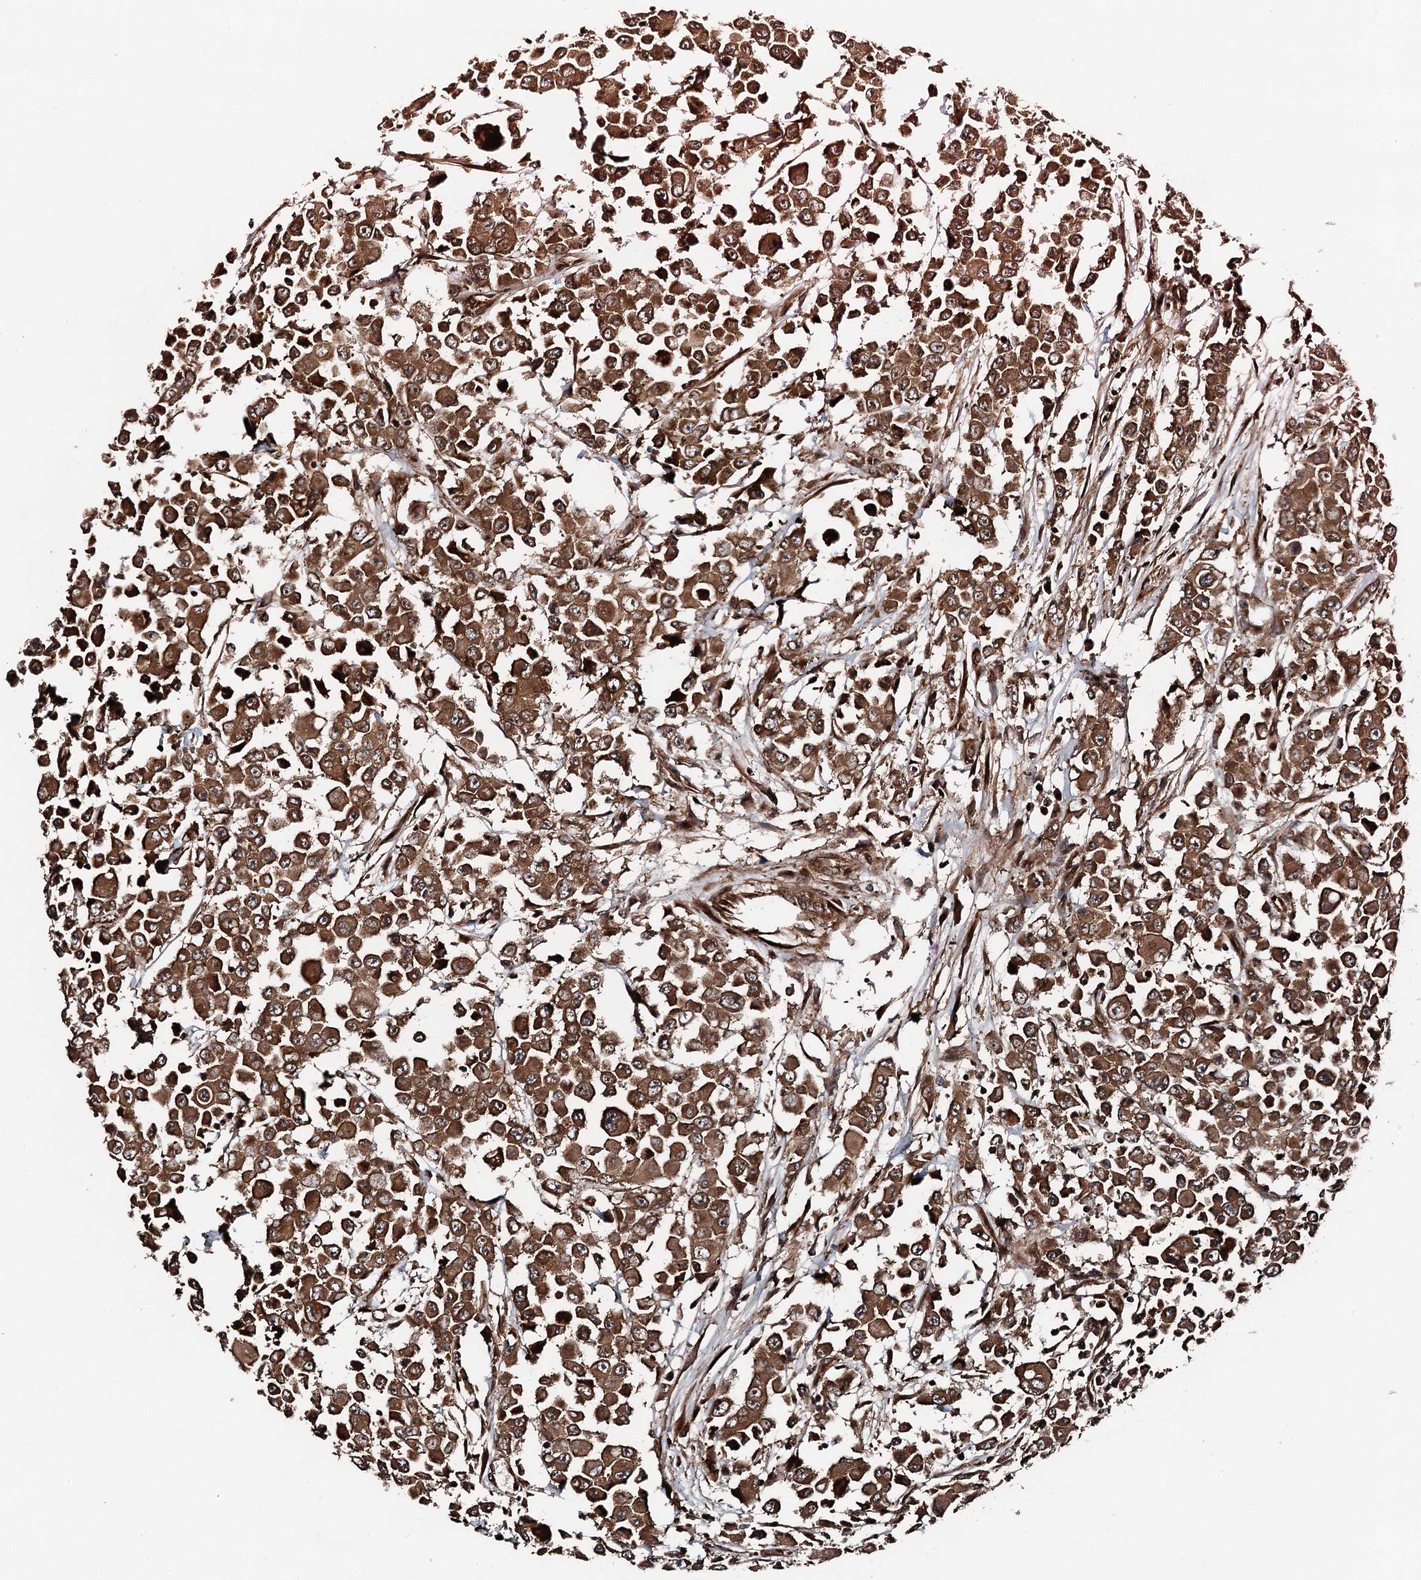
{"staining": {"intensity": "strong", "quantity": ">75%", "location": "cytoplasmic/membranous"}, "tissue": "colorectal cancer", "cell_type": "Tumor cells", "image_type": "cancer", "snomed": [{"axis": "morphology", "description": "Adenocarcinoma, NOS"}, {"axis": "topography", "description": "Colon"}], "caption": "Protein expression analysis of human colorectal cancer reveals strong cytoplasmic/membranous staining in approximately >75% of tumor cells.", "gene": "FLYWCH1", "patient": {"sex": "male", "age": 51}}